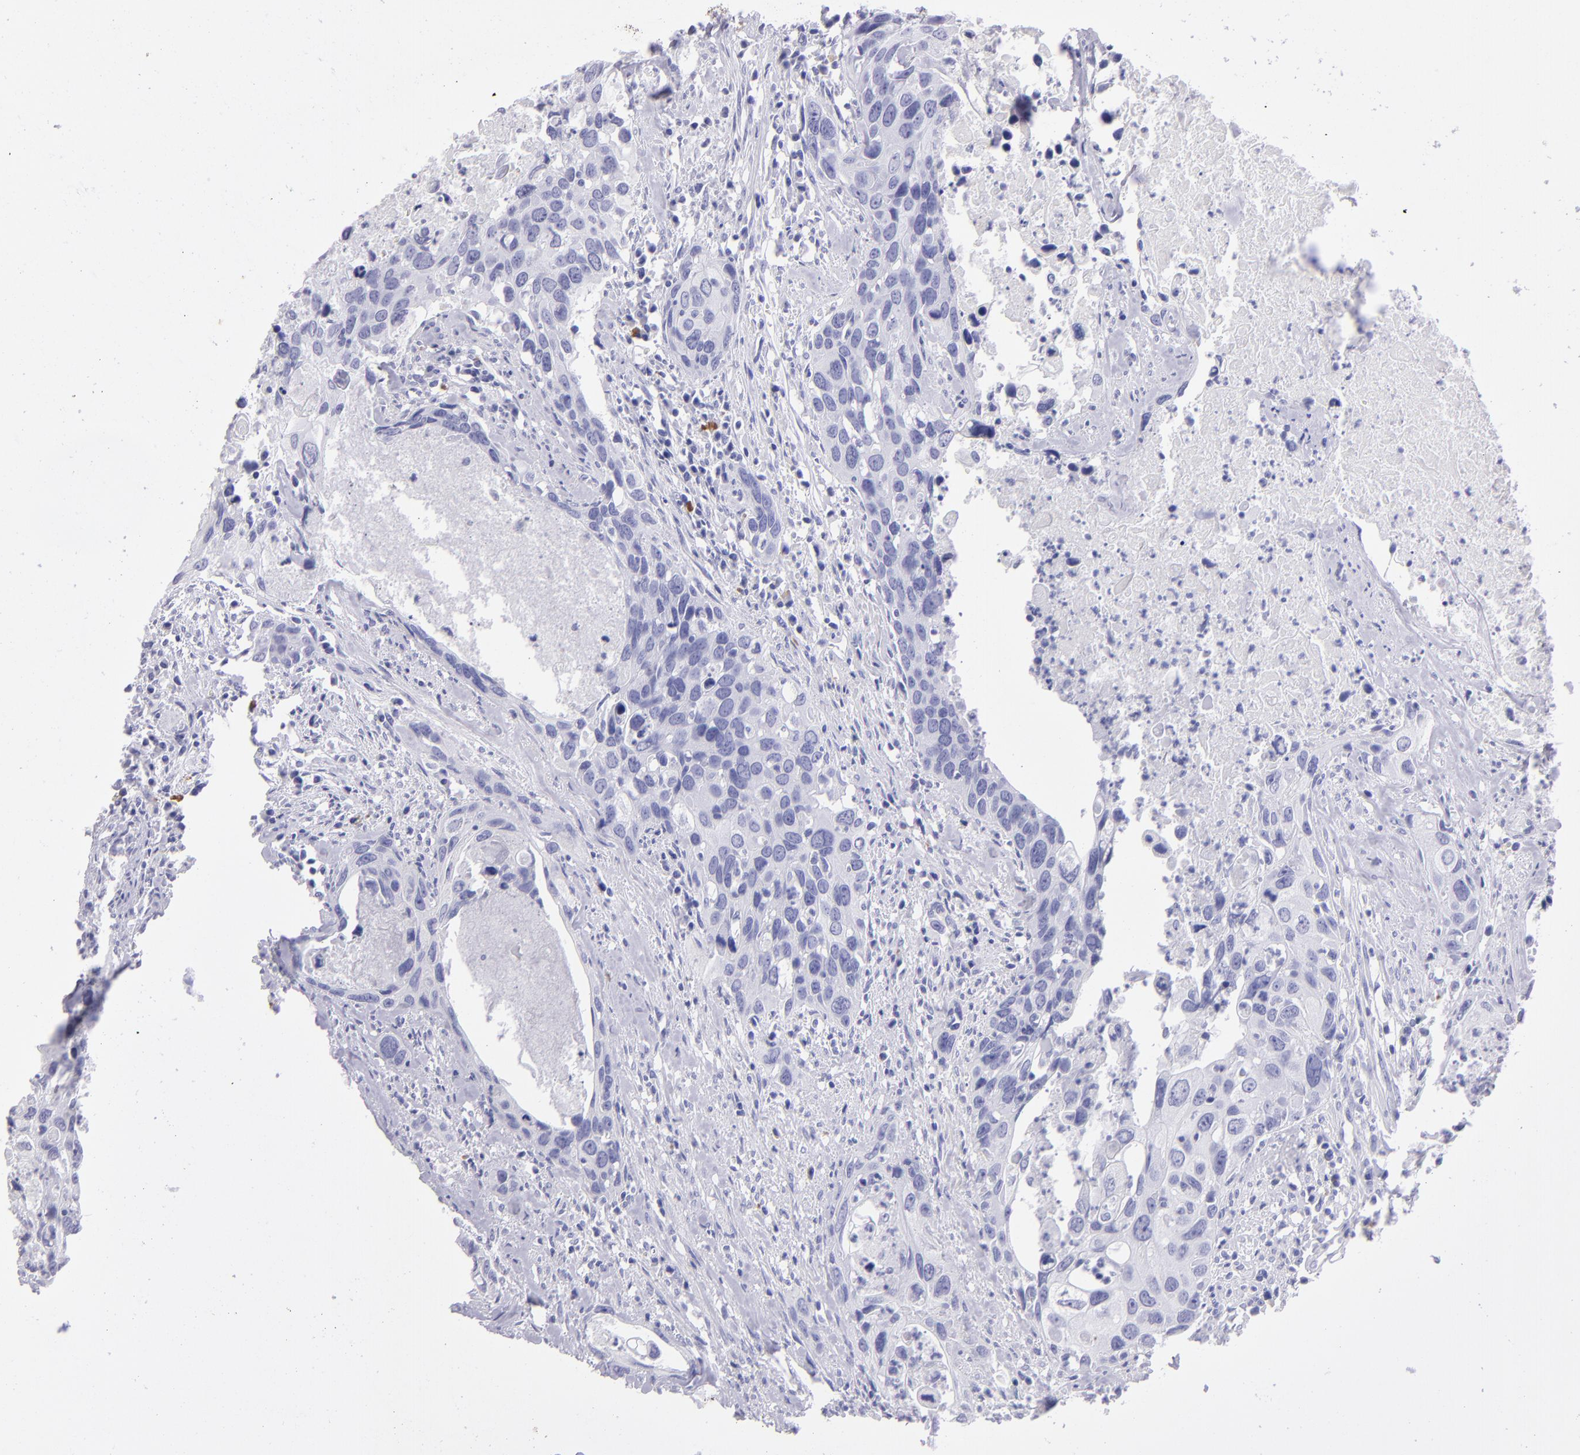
{"staining": {"intensity": "negative", "quantity": "none", "location": "none"}, "tissue": "urothelial cancer", "cell_type": "Tumor cells", "image_type": "cancer", "snomed": [{"axis": "morphology", "description": "Urothelial carcinoma, High grade"}, {"axis": "topography", "description": "Urinary bladder"}], "caption": "Immunohistochemistry (IHC) of human urothelial carcinoma (high-grade) exhibits no staining in tumor cells. (DAB (3,3'-diaminobenzidine) immunohistochemistry with hematoxylin counter stain).", "gene": "TYRP1", "patient": {"sex": "male", "age": 71}}